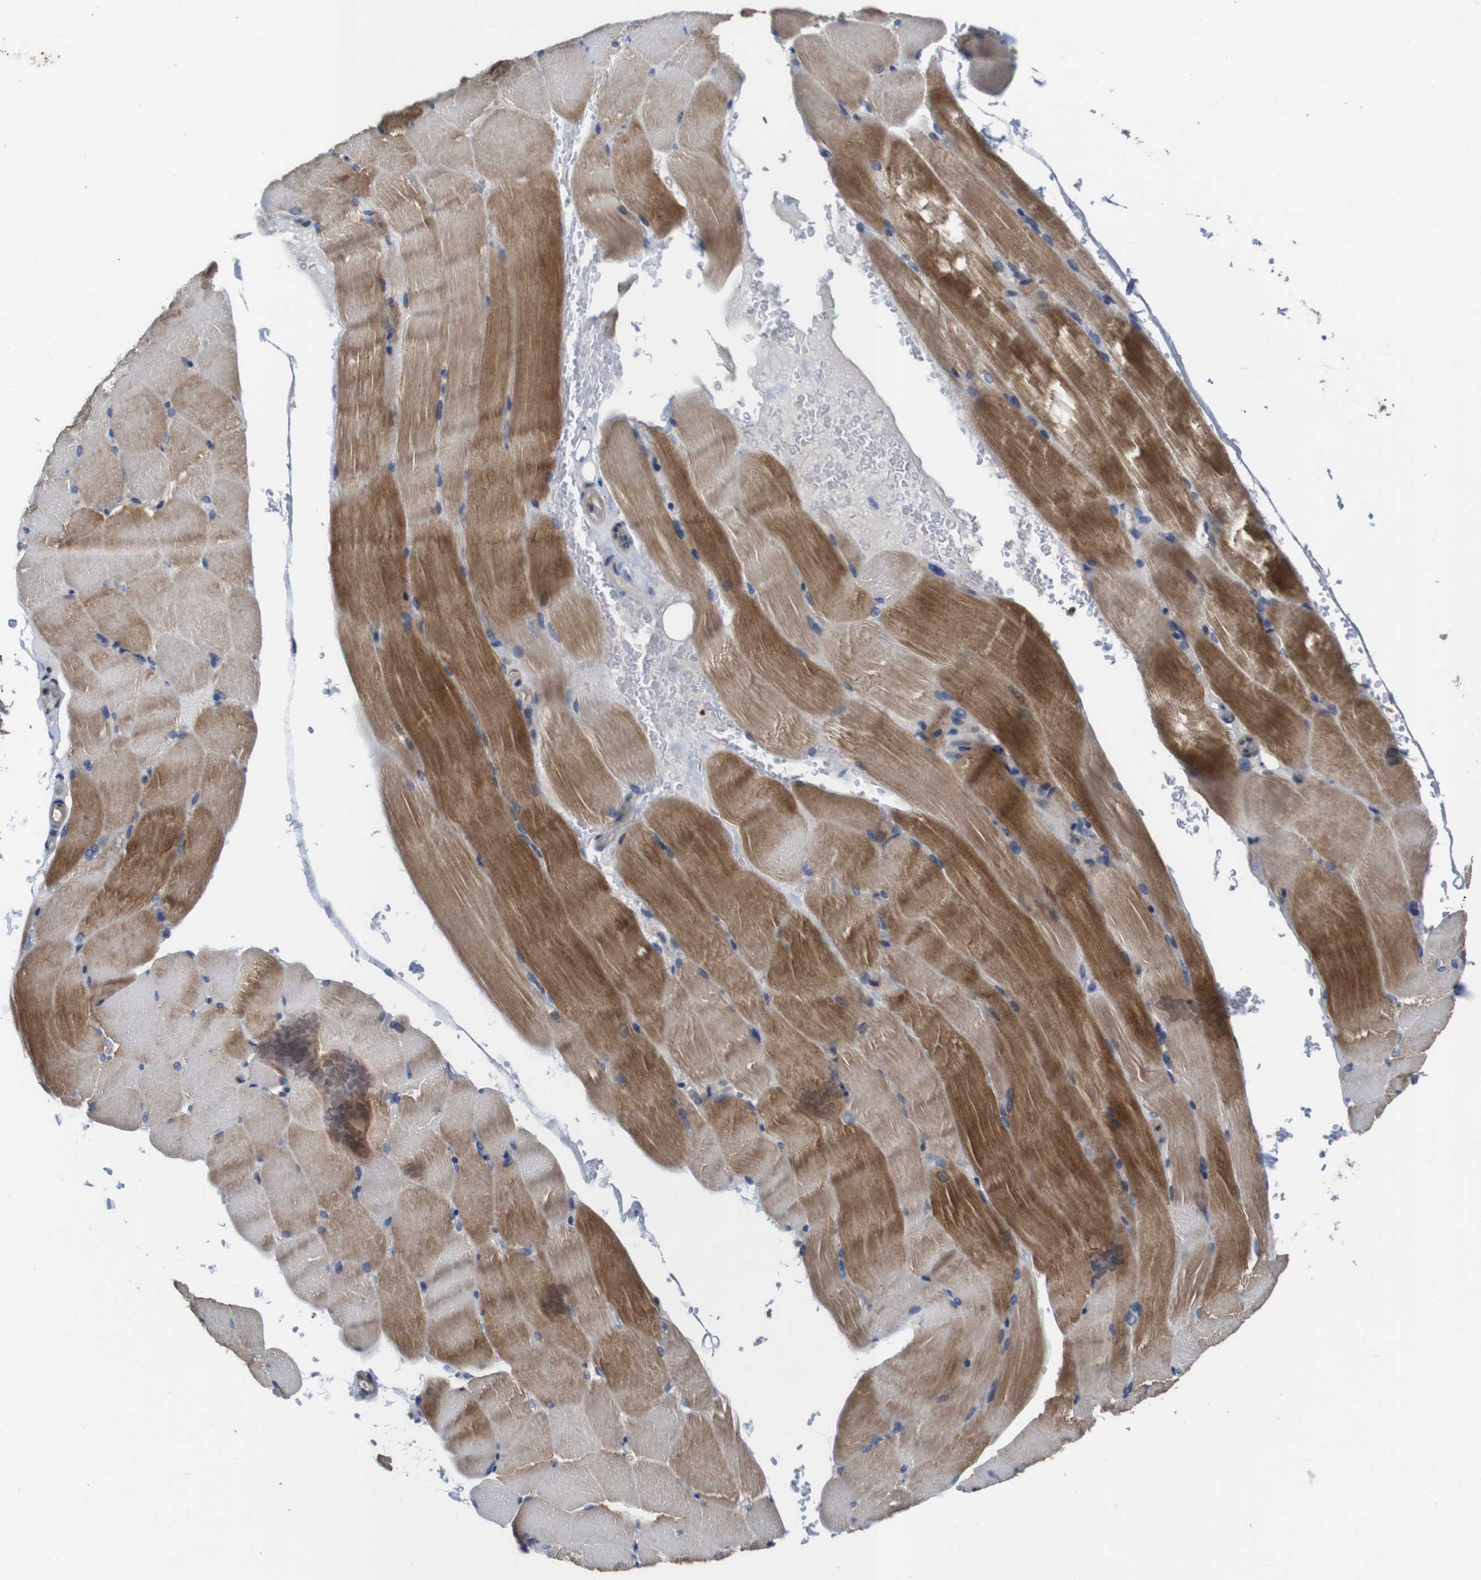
{"staining": {"intensity": "moderate", "quantity": ">75%", "location": "cytoplasmic/membranous"}, "tissue": "skeletal muscle", "cell_type": "Myocytes", "image_type": "normal", "snomed": [{"axis": "morphology", "description": "Normal tissue, NOS"}, {"axis": "topography", "description": "Skeletal muscle"}, {"axis": "topography", "description": "Parathyroid gland"}], "caption": "Skeletal muscle stained for a protein exhibits moderate cytoplasmic/membranous positivity in myocytes. (brown staining indicates protein expression, while blue staining denotes nuclei).", "gene": "GLIPR1", "patient": {"sex": "female", "age": 37}}